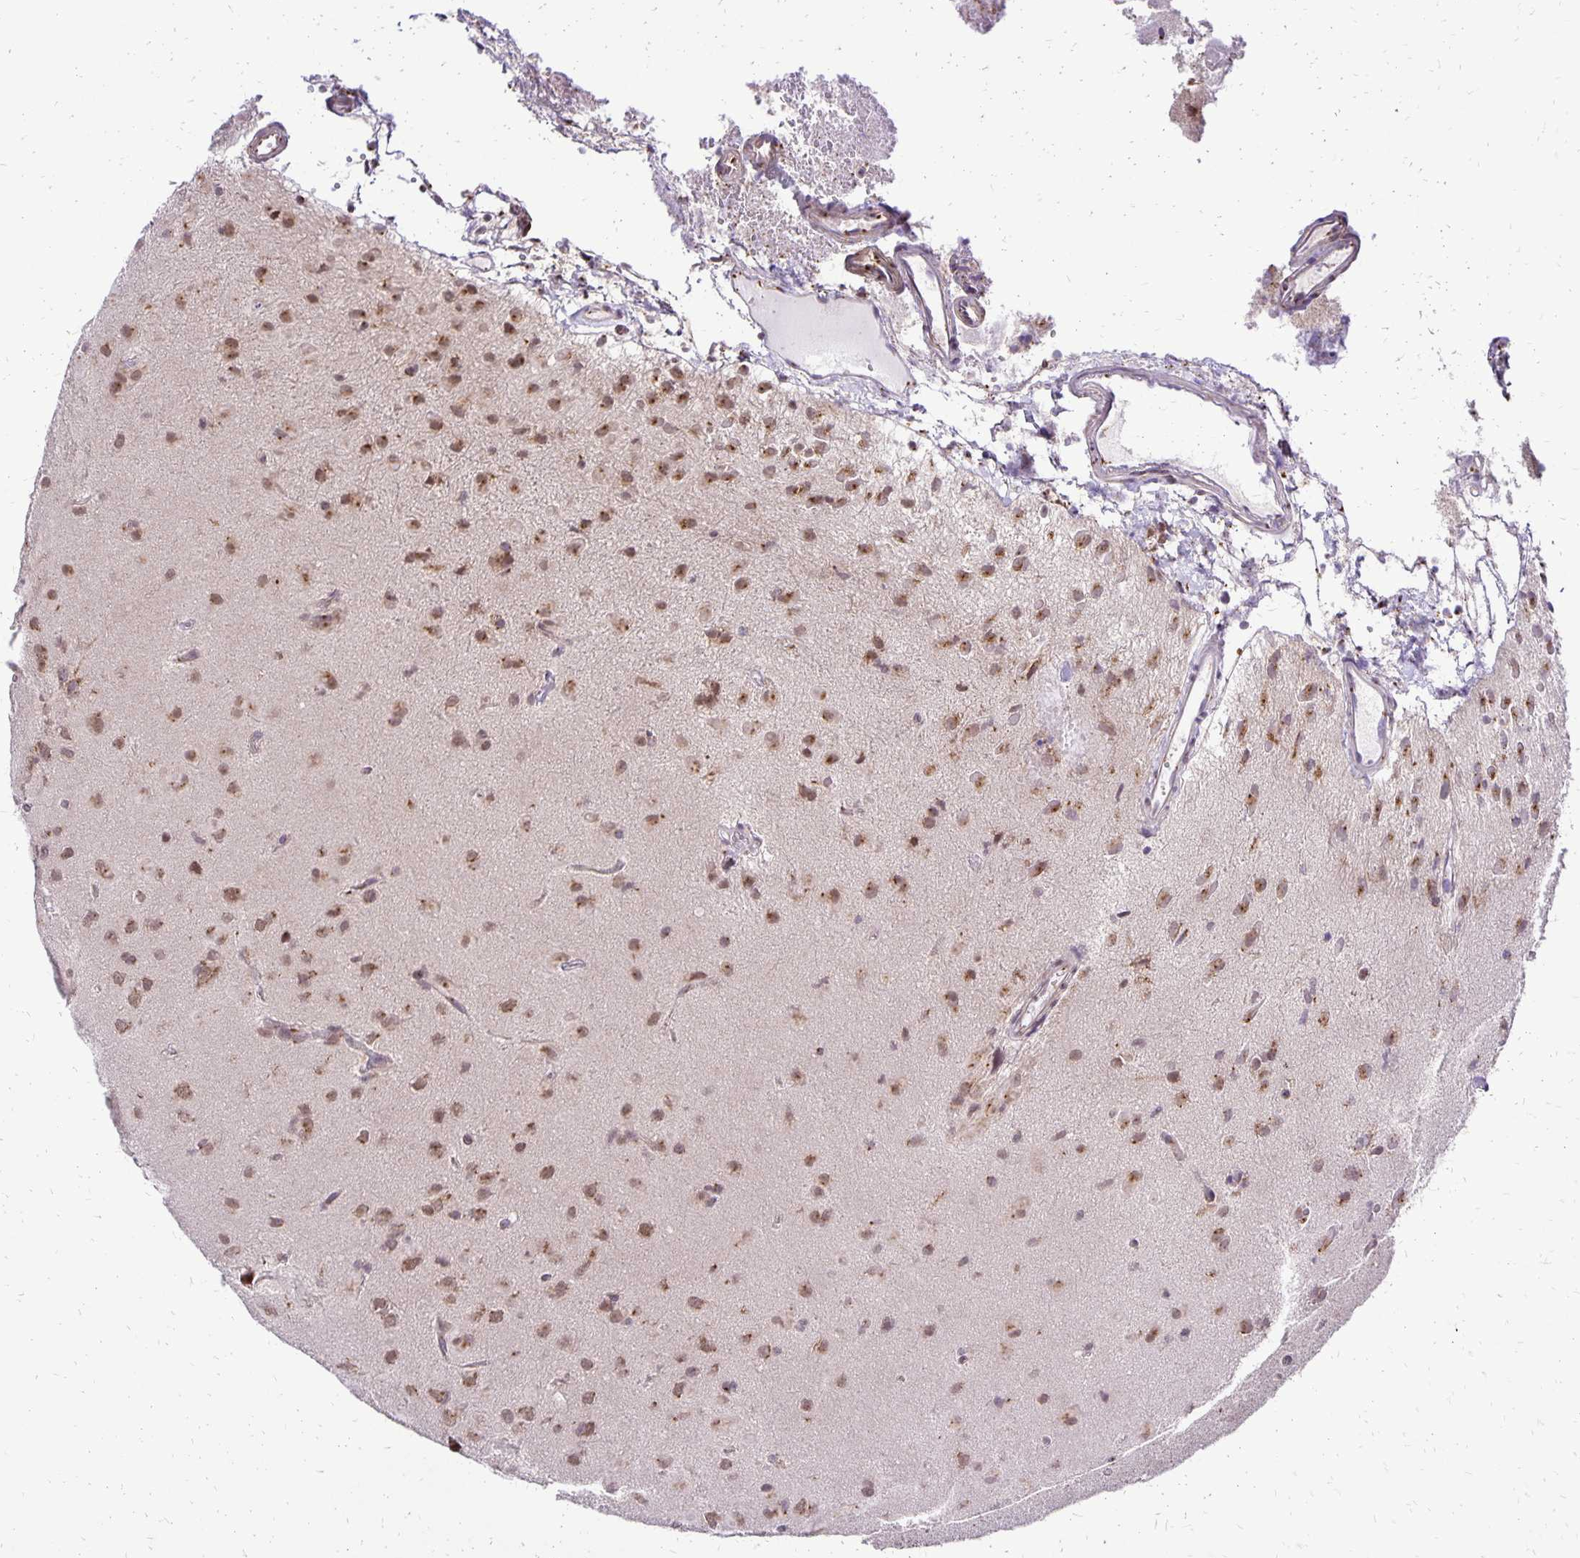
{"staining": {"intensity": "moderate", "quantity": ">75%", "location": "cytoplasmic/membranous,nuclear"}, "tissue": "glioma", "cell_type": "Tumor cells", "image_type": "cancer", "snomed": [{"axis": "morphology", "description": "Glioma, malignant, Low grade"}, {"axis": "topography", "description": "Brain"}], "caption": "Brown immunohistochemical staining in glioma displays moderate cytoplasmic/membranous and nuclear positivity in about >75% of tumor cells.", "gene": "GOLGA5", "patient": {"sex": "male", "age": 58}}